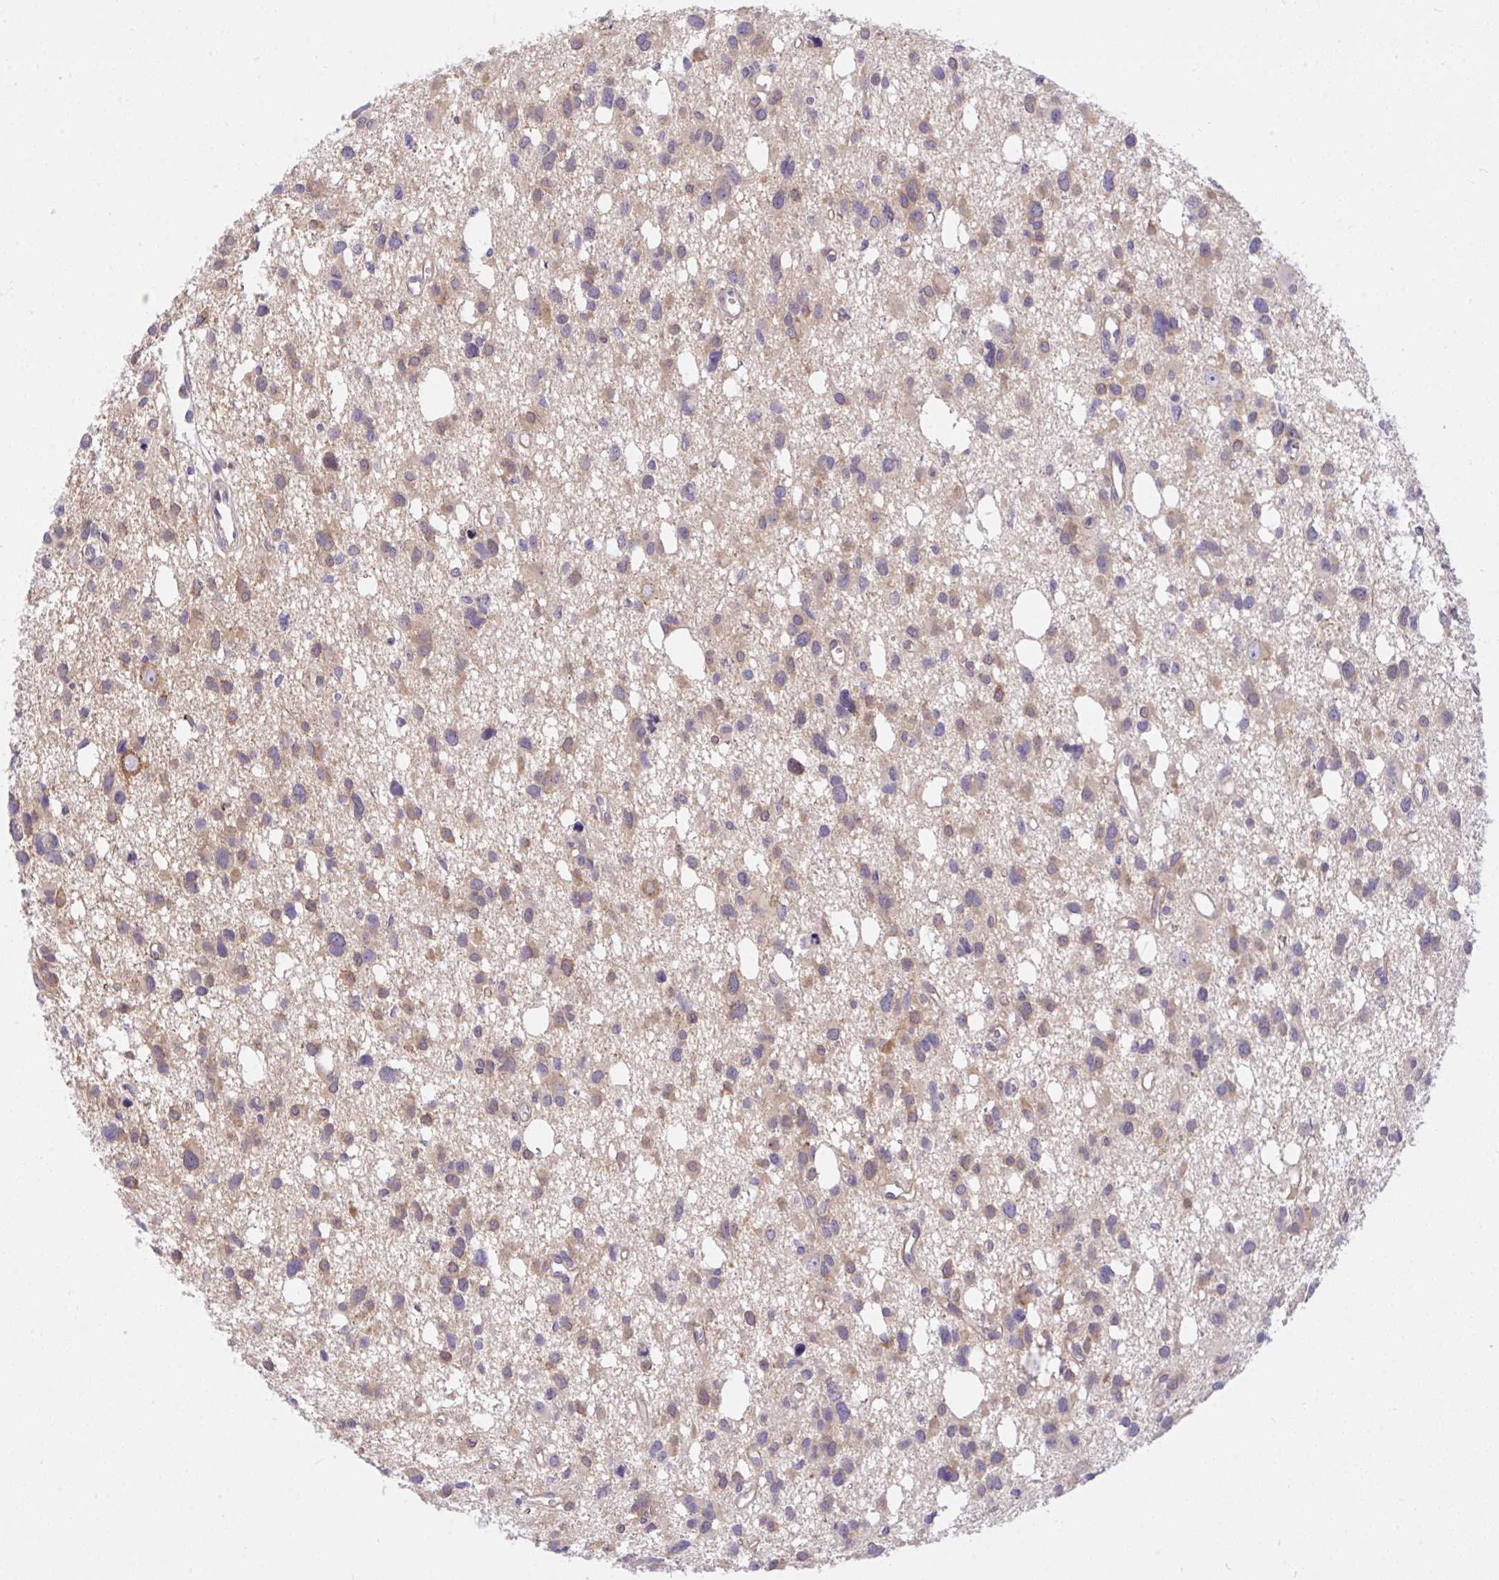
{"staining": {"intensity": "weak", "quantity": ">75%", "location": "cytoplasmic/membranous"}, "tissue": "glioma", "cell_type": "Tumor cells", "image_type": "cancer", "snomed": [{"axis": "morphology", "description": "Glioma, malignant, High grade"}, {"axis": "topography", "description": "Brain"}], "caption": "IHC image of neoplastic tissue: malignant glioma (high-grade) stained using IHC demonstrates low levels of weak protein expression localized specifically in the cytoplasmic/membranous of tumor cells, appearing as a cytoplasmic/membranous brown color.", "gene": "TLN2", "patient": {"sex": "male", "age": 23}}